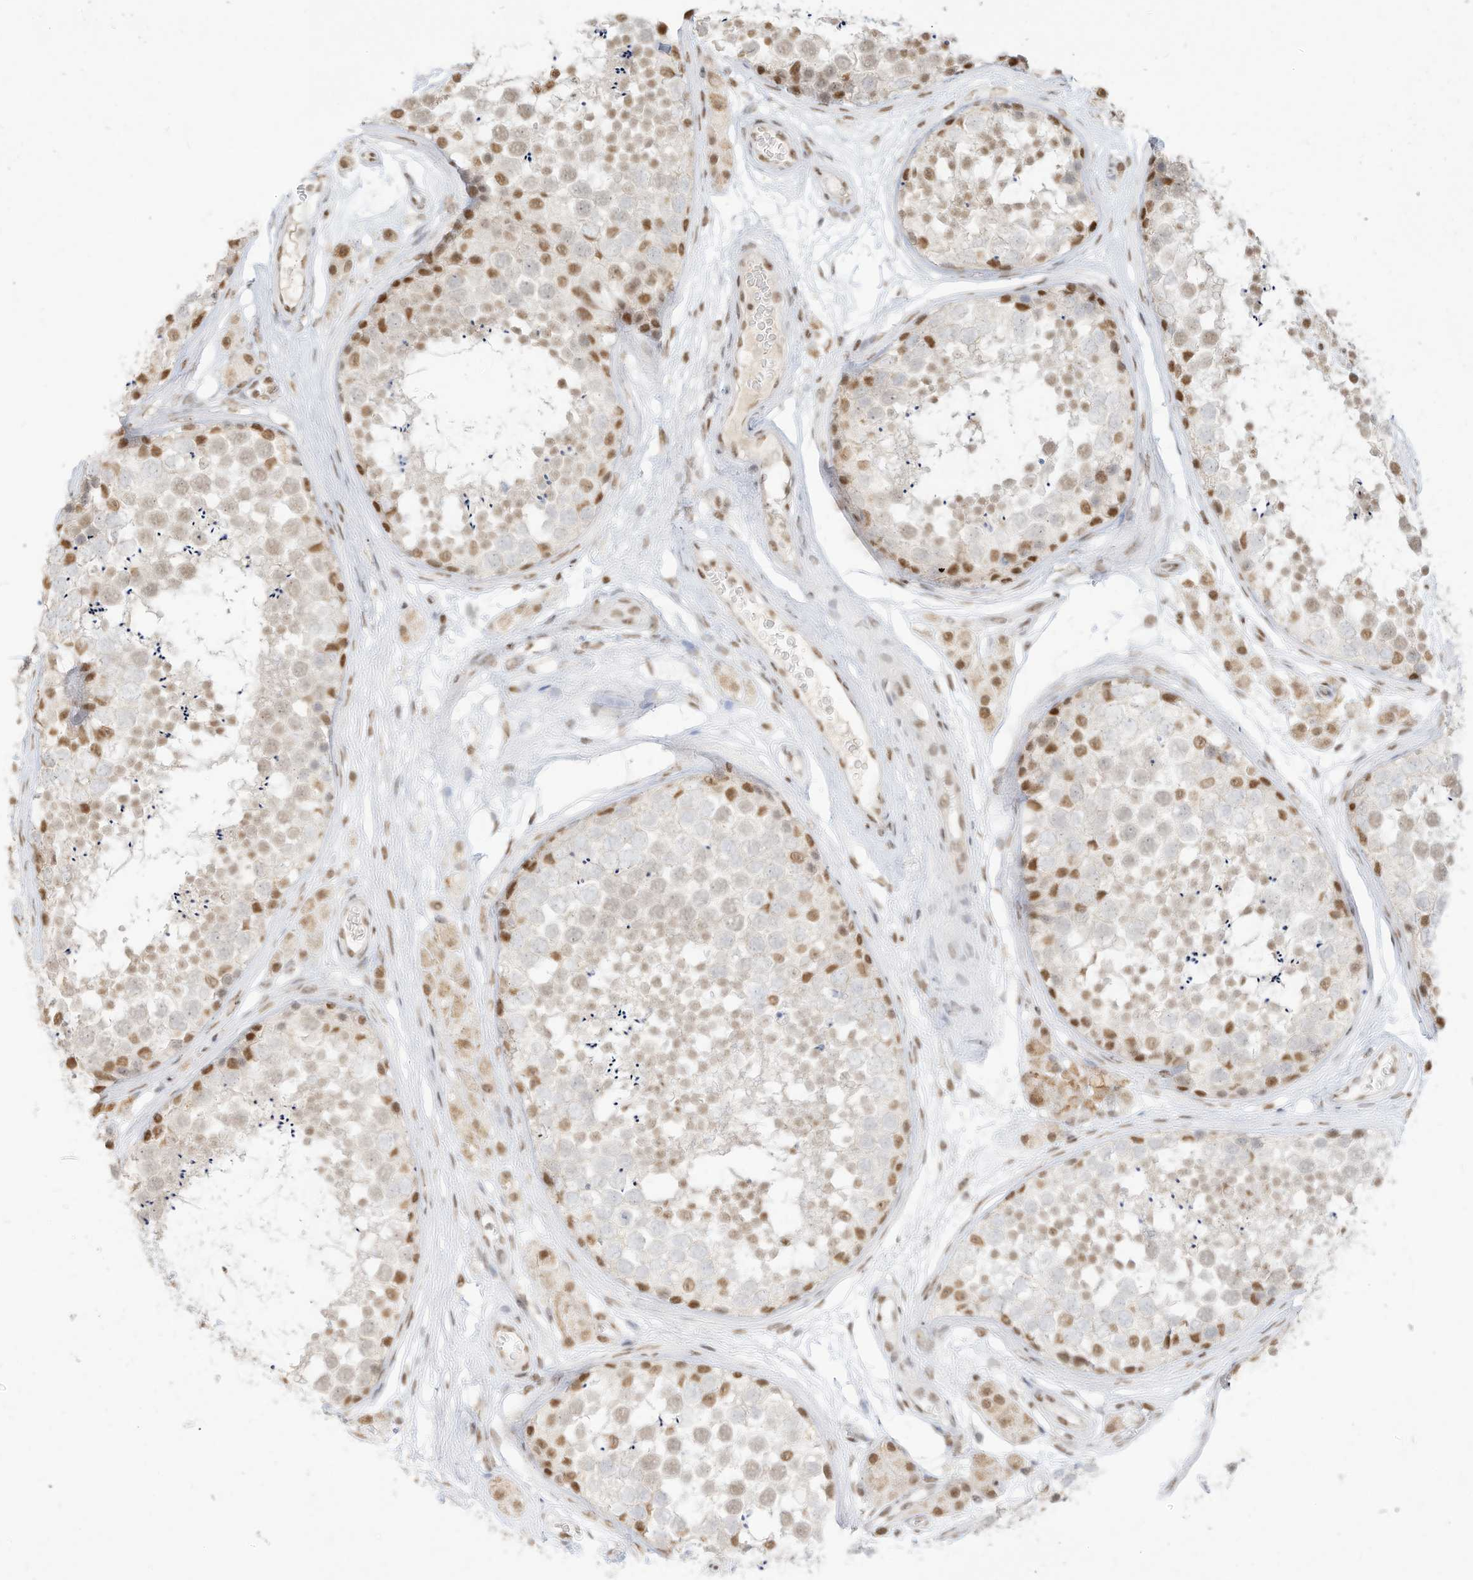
{"staining": {"intensity": "moderate", "quantity": "25%-75%", "location": "nuclear"}, "tissue": "testis", "cell_type": "Cells in seminiferous ducts", "image_type": "normal", "snomed": [{"axis": "morphology", "description": "Normal tissue, NOS"}, {"axis": "topography", "description": "Testis"}], "caption": "Protein staining of normal testis shows moderate nuclear expression in approximately 25%-75% of cells in seminiferous ducts.", "gene": "NHSL1", "patient": {"sex": "male", "age": 56}}